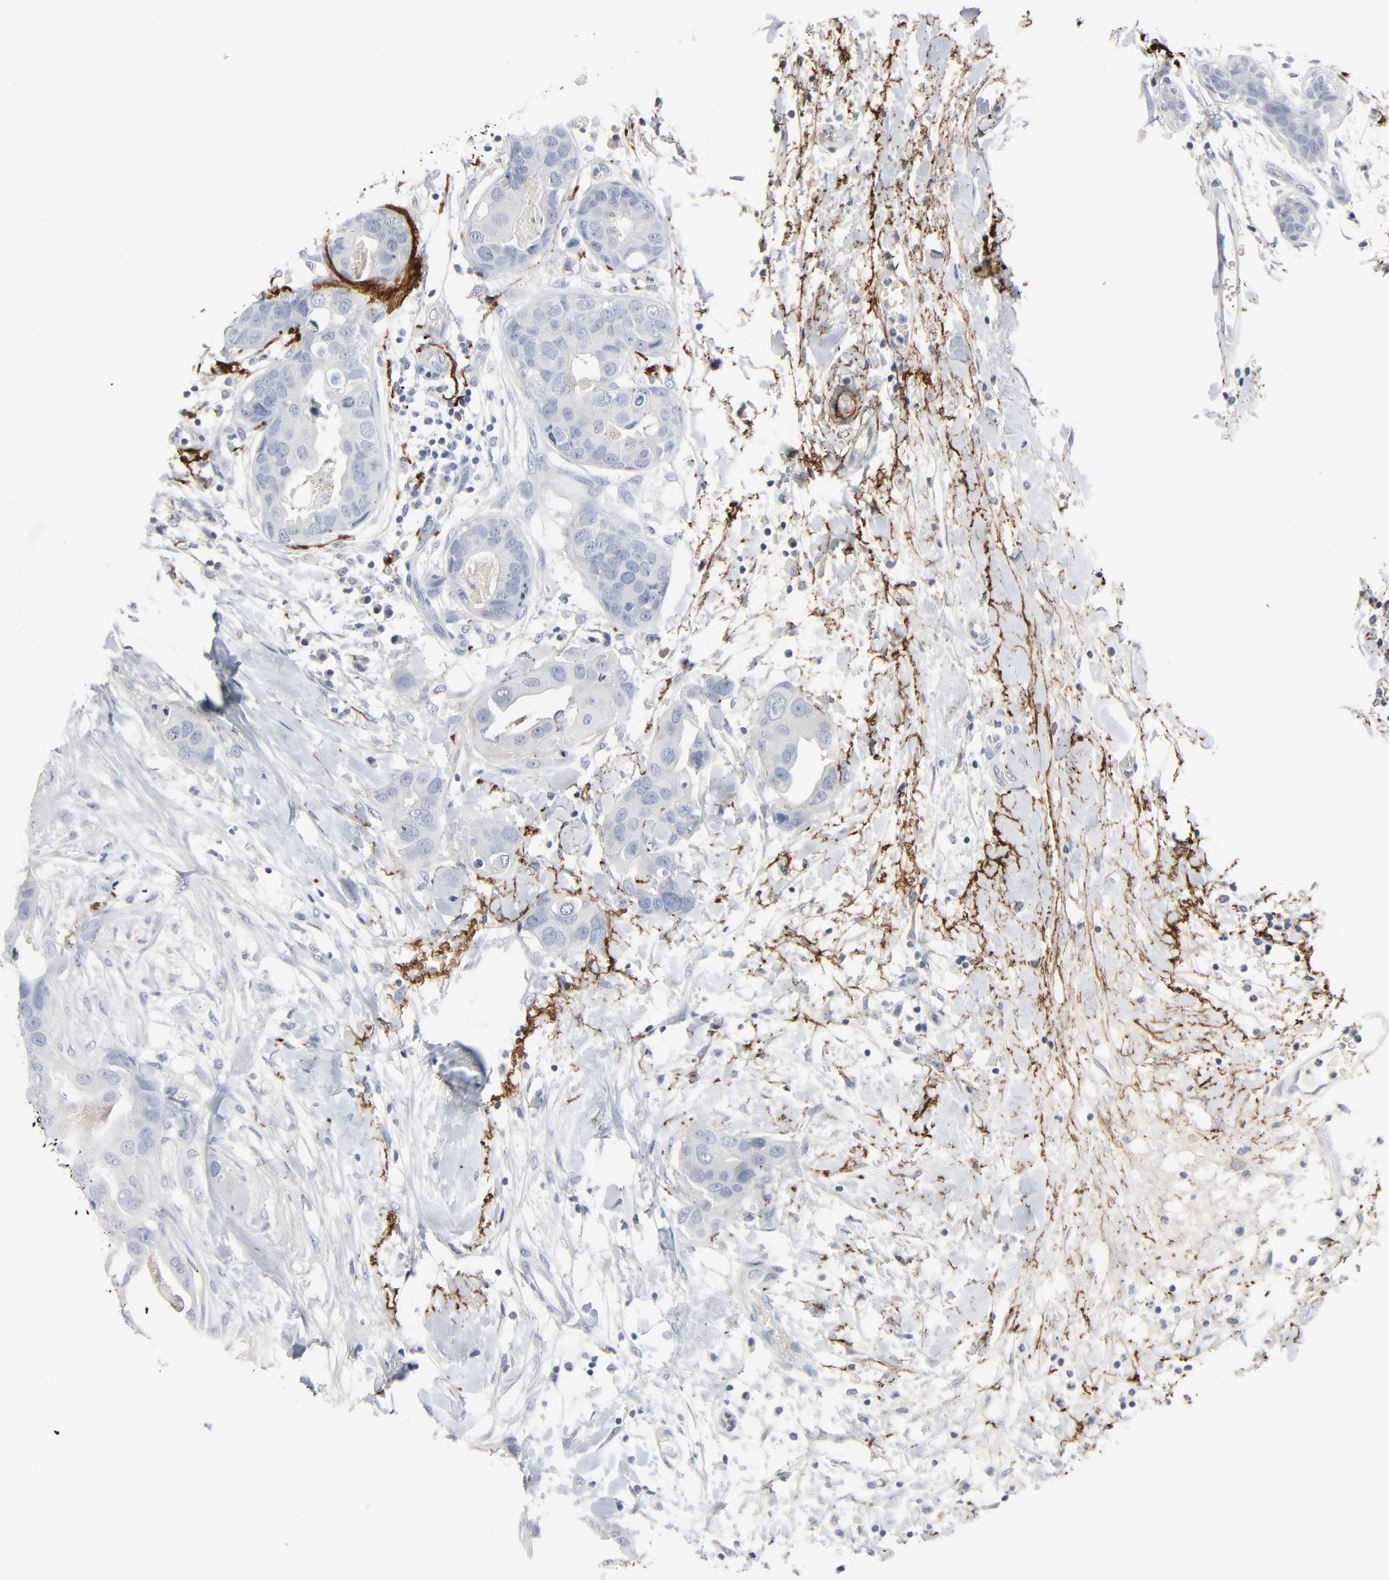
{"staining": {"intensity": "negative", "quantity": "none", "location": "none"}, "tissue": "breast cancer", "cell_type": "Tumor cells", "image_type": "cancer", "snomed": [{"axis": "morphology", "description": "Duct carcinoma"}, {"axis": "topography", "description": "Breast"}], "caption": "A histopathology image of breast infiltrating ductal carcinoma stained for a protein demonstrates no brown staining in tumor cells.", "gene": "FBLN5", "patient": {"sex": "female", "age": 40}}